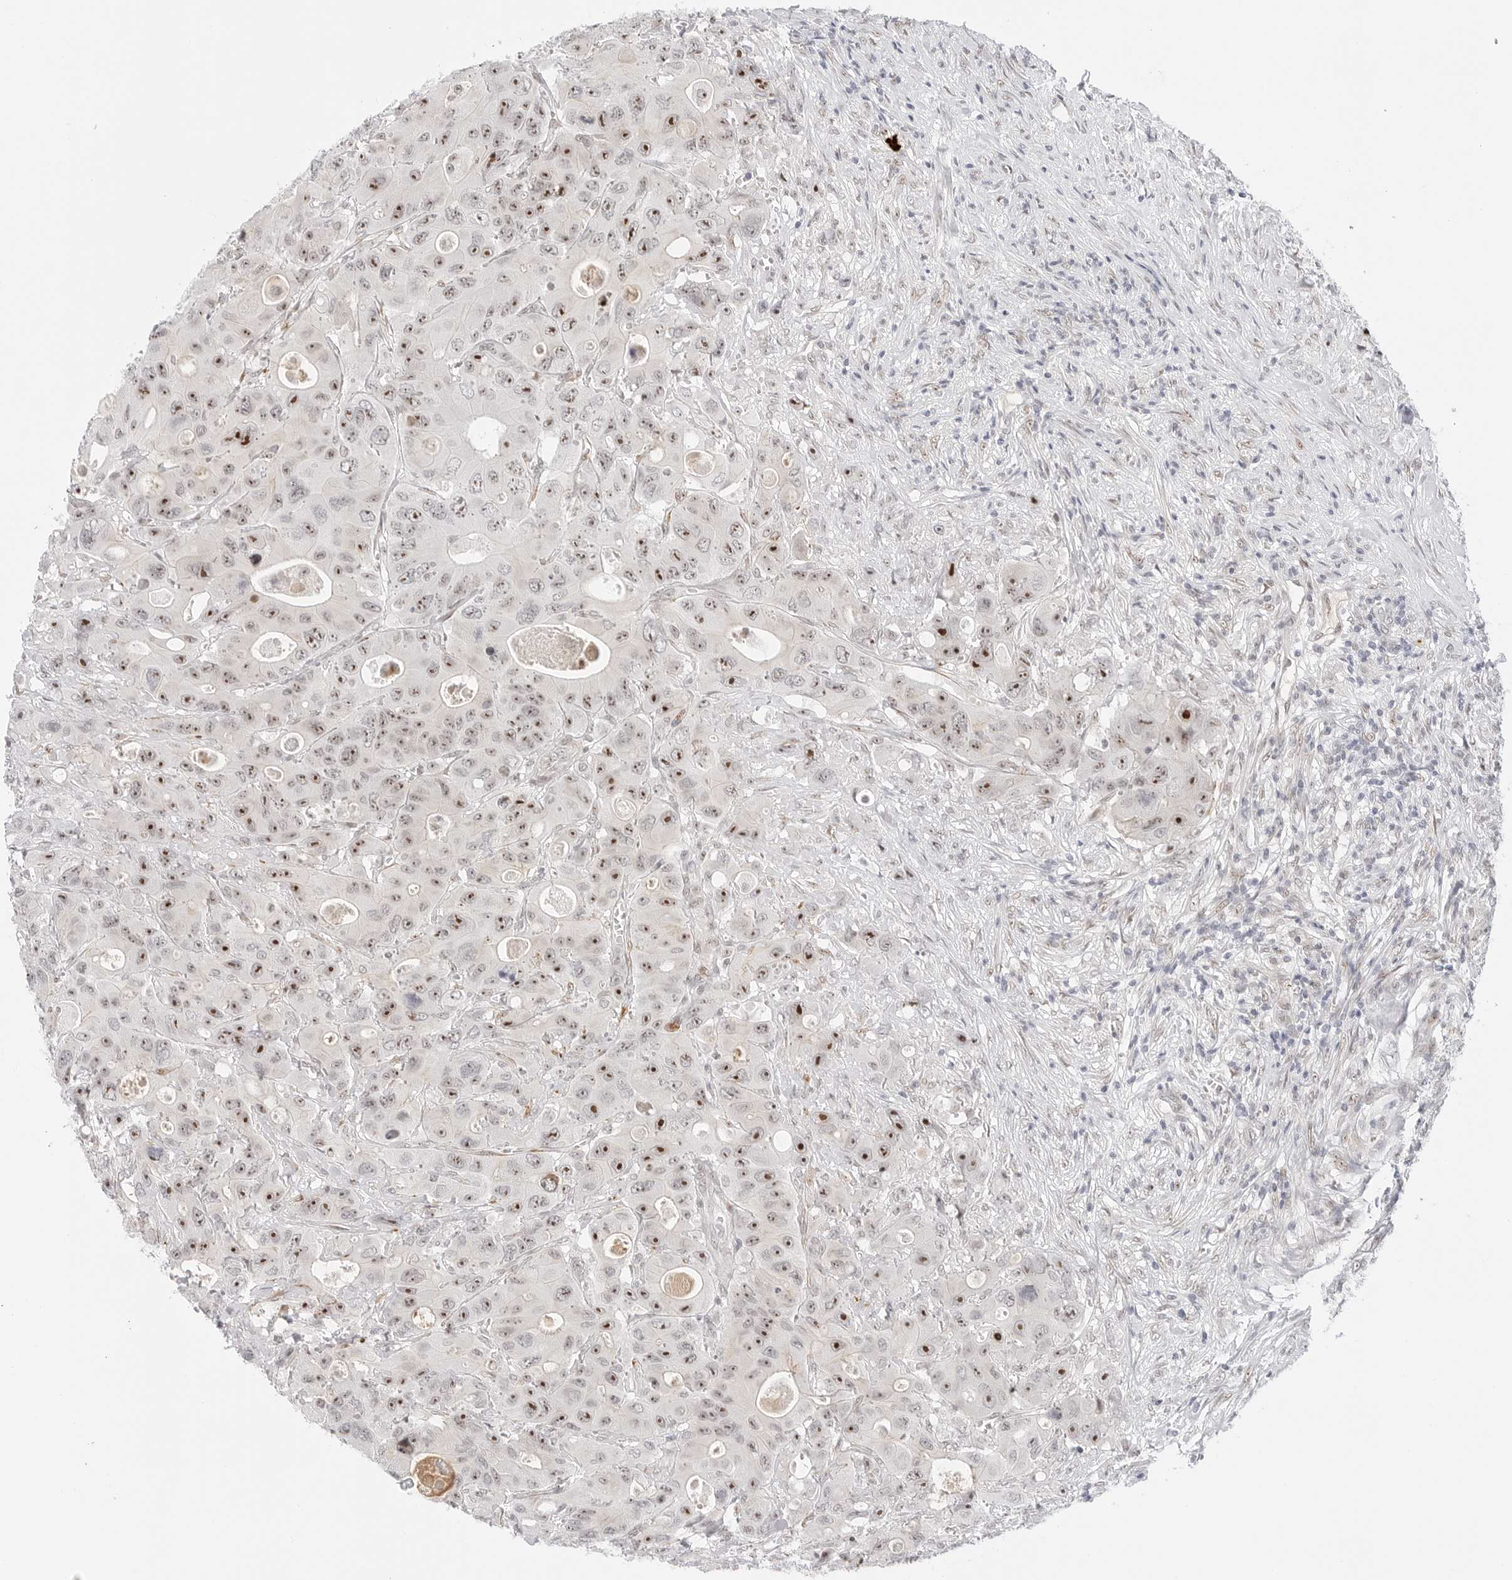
{"staining": {"intensity": "strong", "quantity": "25%-75%", "location": "nuclear"}, "tissue": "colorectal cancer", "cell_type": "Tumor cells", "image_type": "cancer", "snomed": [{"axis": "morphology", "description": "Adenocarcinoma, NOS"}, {"axis": "topography", "description": "Colon"}], "caption": "Colorectal cancer (adenocarcinoma) tissue shows strong nuclear staining in approximately 25%-75% of tumor cells", "gene": "HIPK3", "patient": {"sex": "female", "age": 46}}